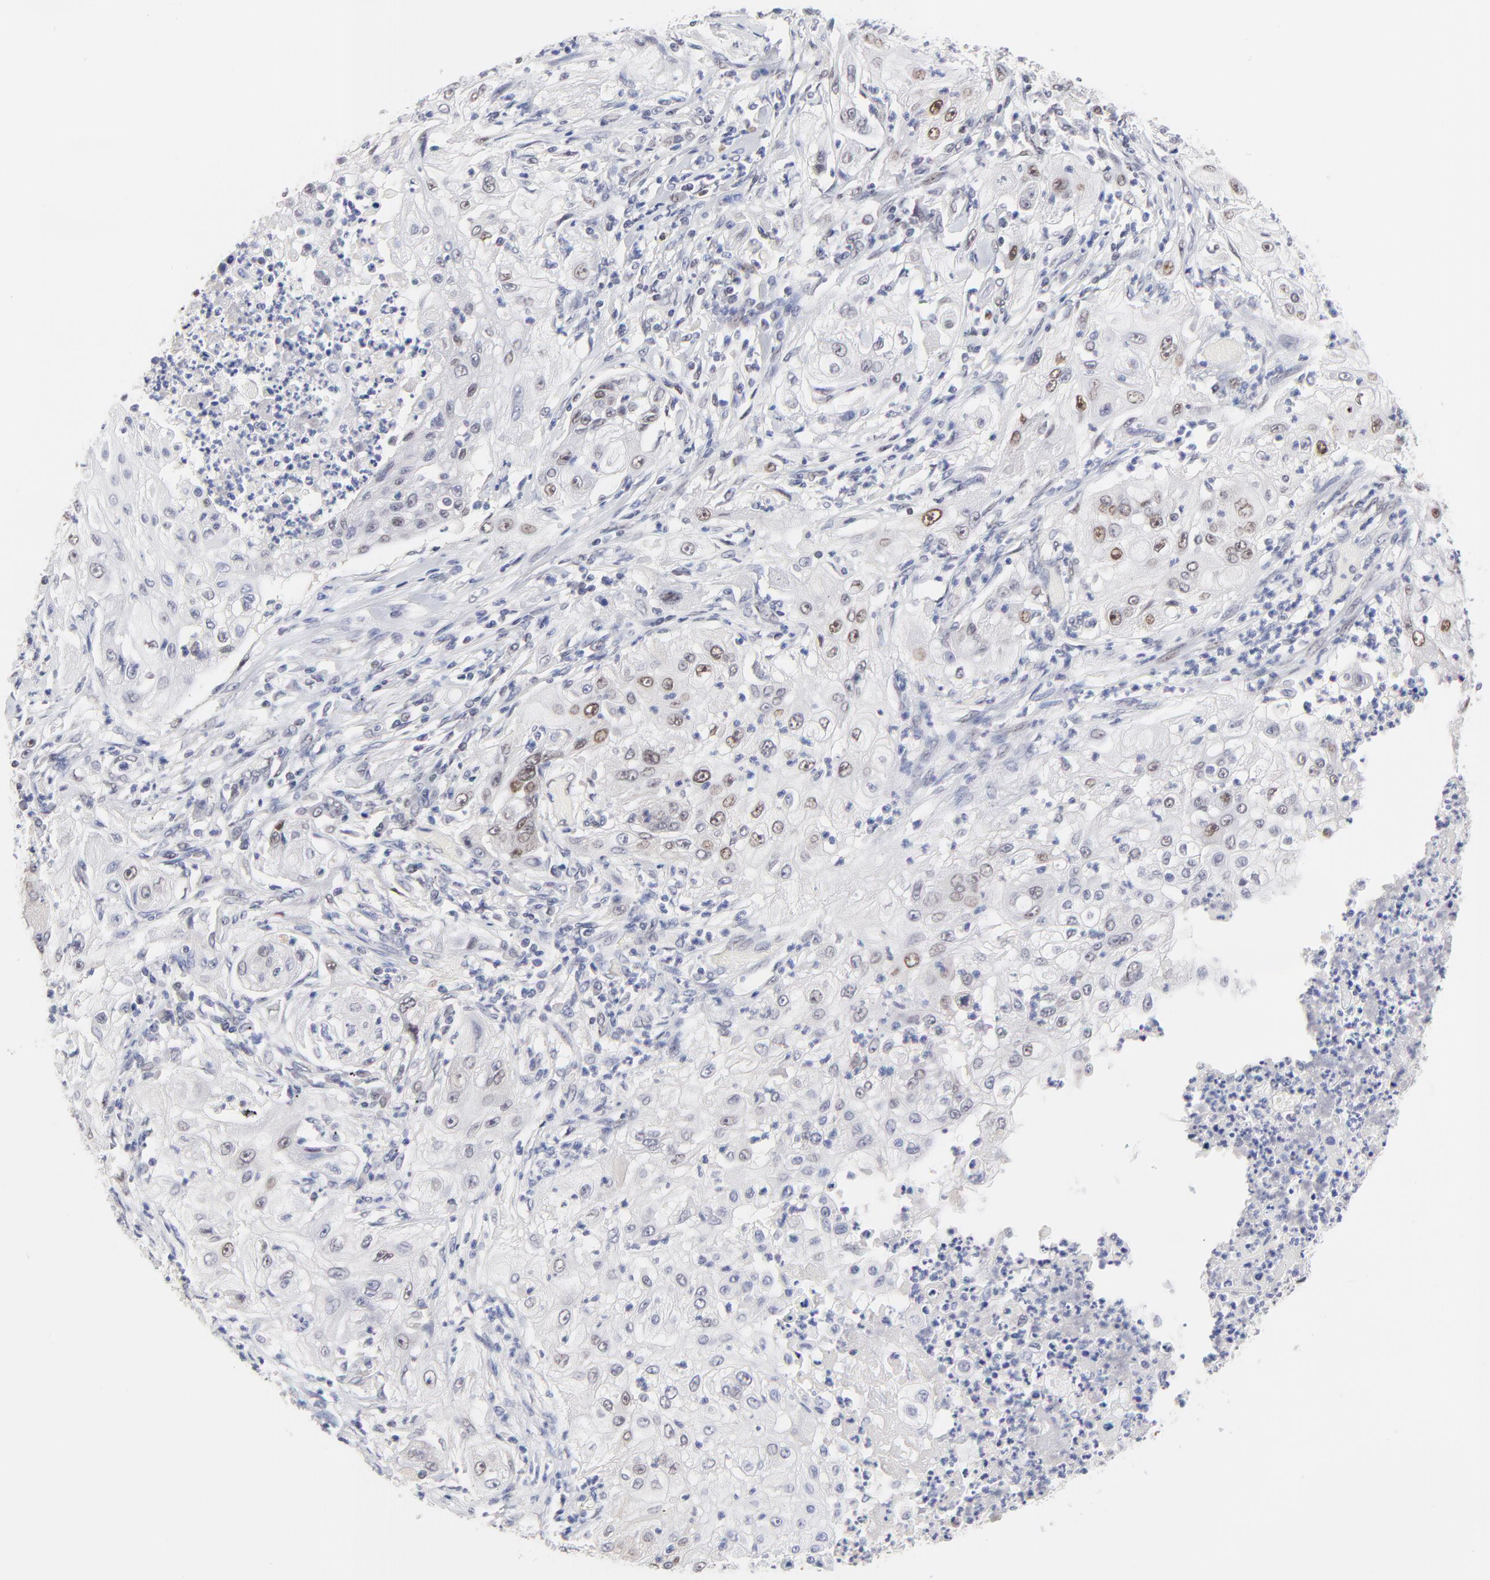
{"staining": {"intensity": "weak", "quantity": "25%-75%", "location": "nuclear"}, "tissue": "lung cancer", "cell_type": "Tumor cells", "image_type": "cancer", "snomed": [{"axis": "morphology", "description": "Inflammation, NOS"}, {"axis": "morphology", "description": "Squamous cell carcinoma, NOS"}, {"axis": "topography", "description": "Lymph node"}, {"axis": "topography", "description": "Soft tissue"}, {"axis": "topography", "description": "Lung"}], "caption": "Immunohistochemical staining of human lung cancer displays weak nuclear protein positivity in approximately 25%-75% of tumor cells. (DAB IHC with brightfield microscopy, high magnification).", "gene": "OGFOD1", "patient": {"sex": "male", "age": 66}}